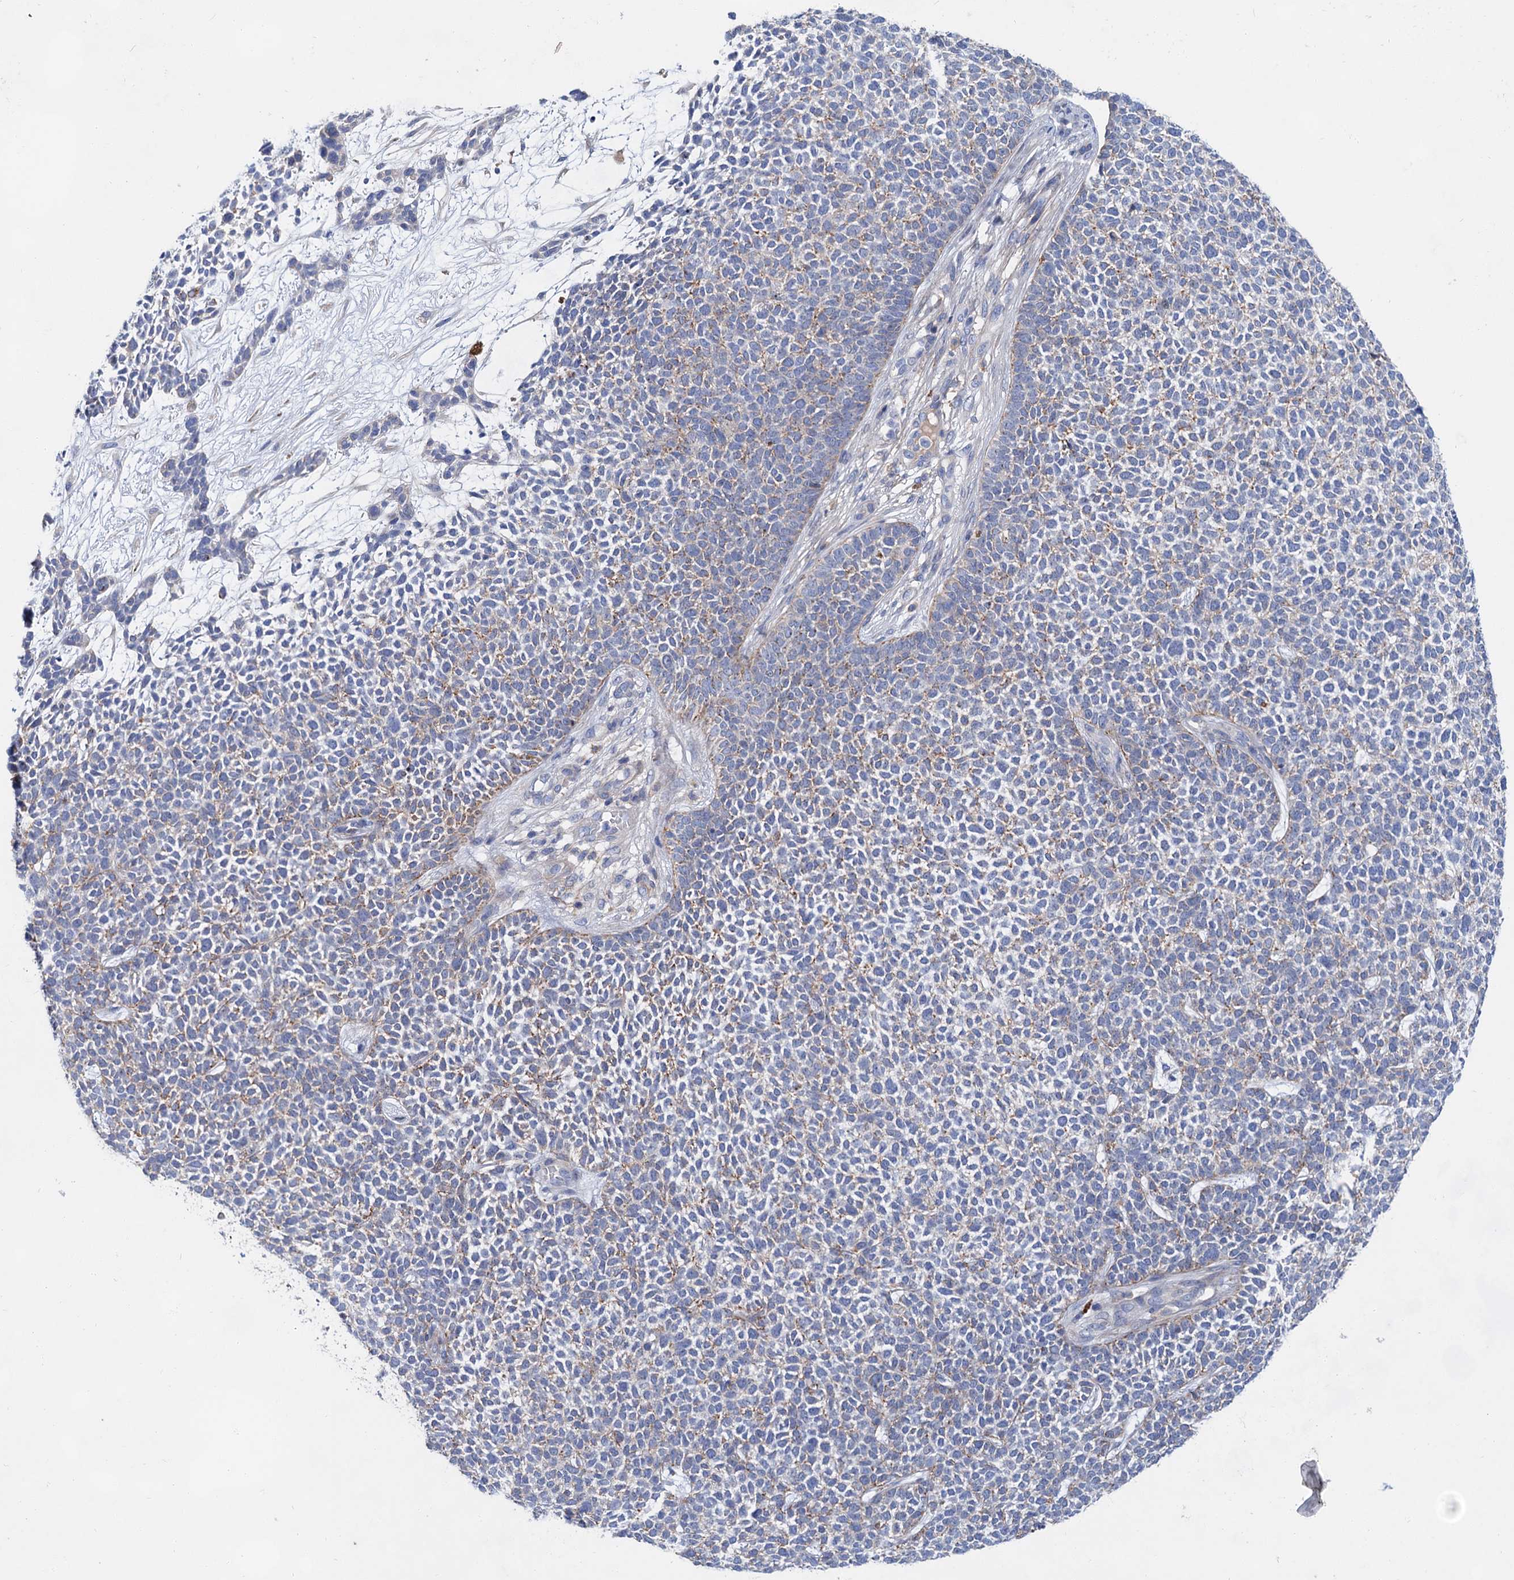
{"staining": {"intensity": "weak", "quantity": "<25%", "location": "cytoplasmic/membranous"}, "tissue": "skin cancer", "cell_type": "Tumor cells", "image_type": "cancer", "snomed": [{"axis": "morphology", "description": "Basal cell carcinoma"}, {"axis": "topography", "description": "Skin"}], "caption": "An immunohistochemistry (IHC) photomicrograph of skin basal cell carcinoma is shown. There is no staining in tumor cells of skin basal cell carcinoma.", "gene": "GPR155", "patient": {"sex": "female", "age": 84}}